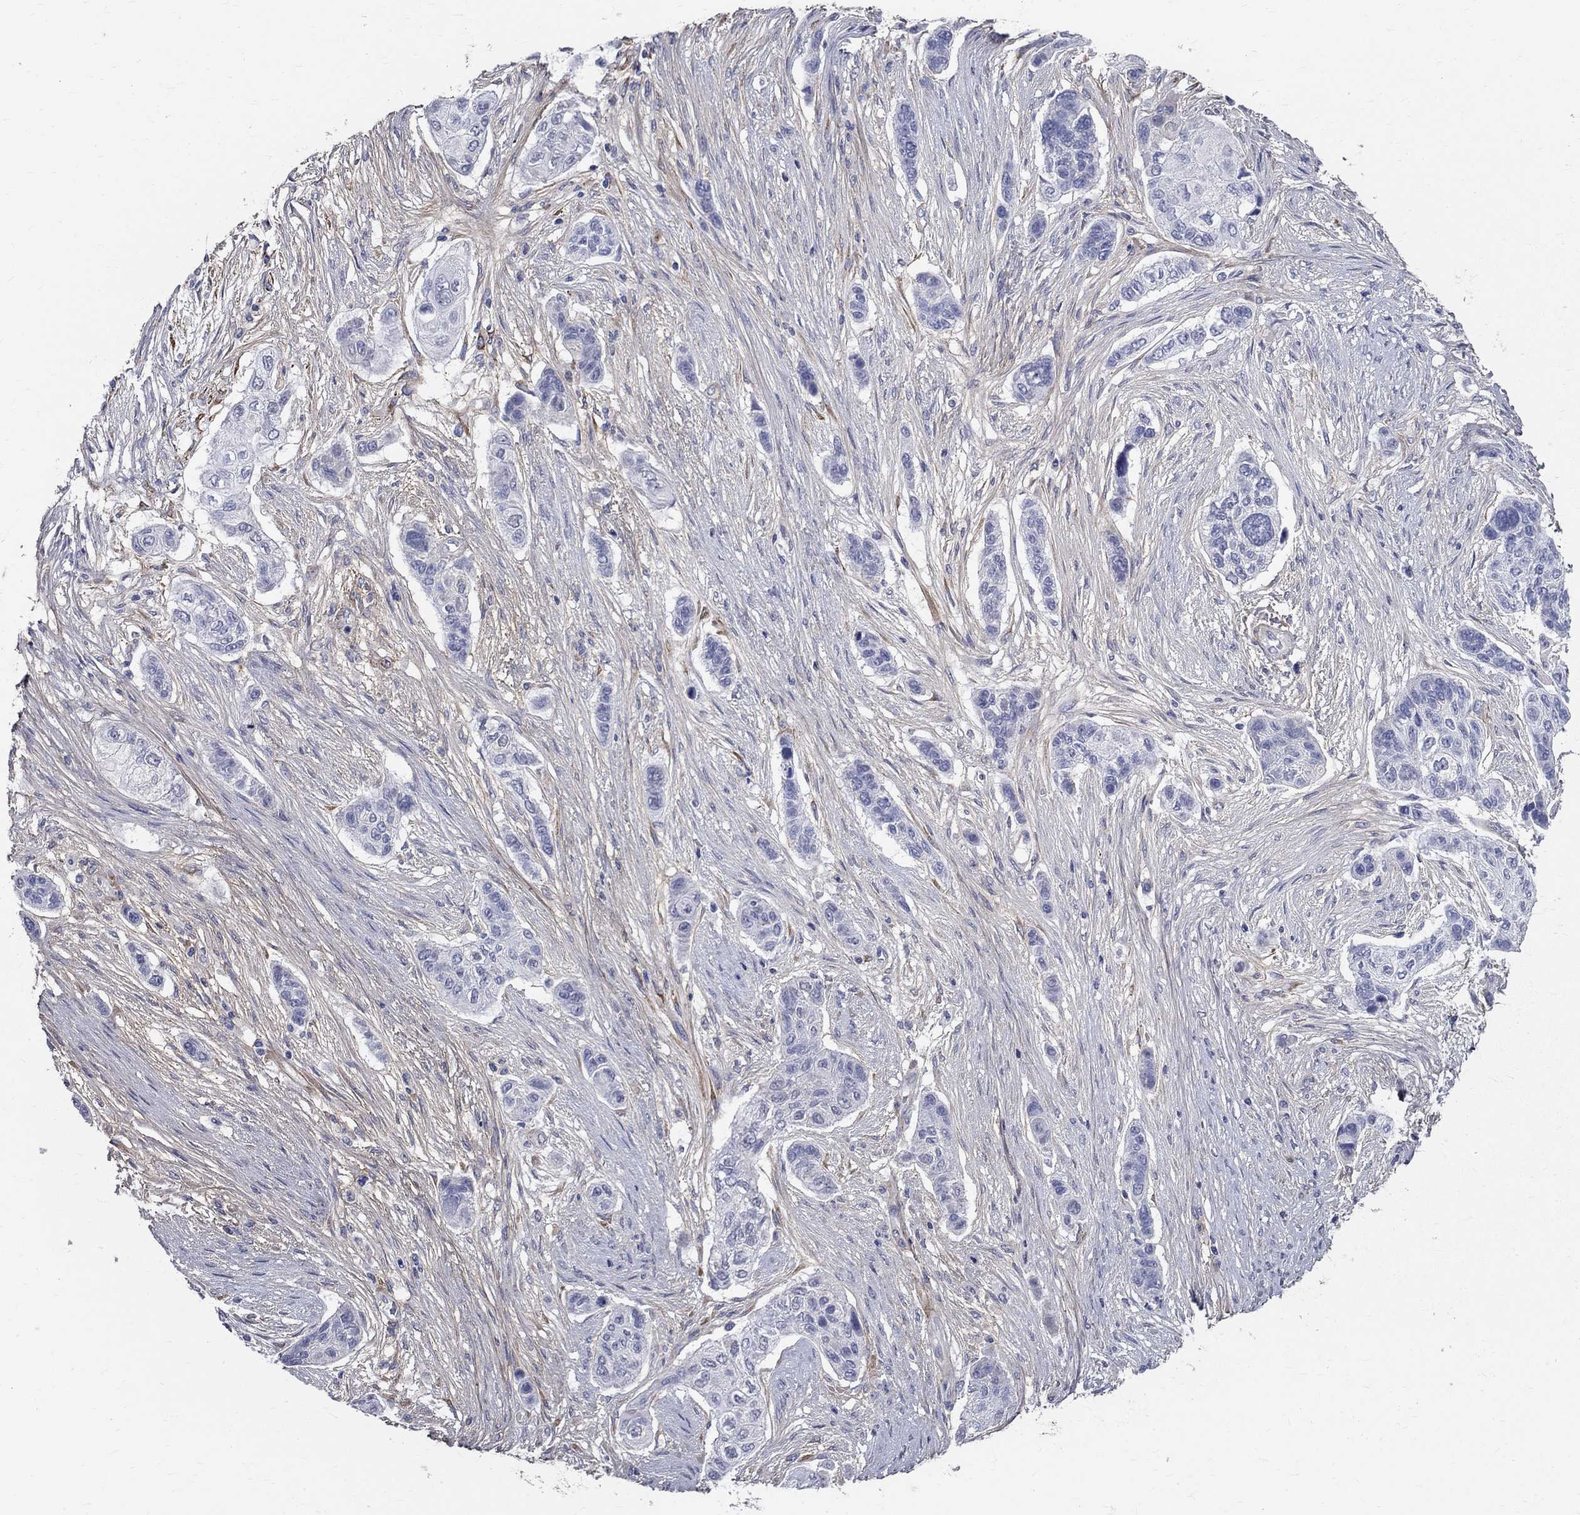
{"staining": {"intensity": "negative", "quantity": "none", "location": "none"}, "tissue": "lung cancer", "cell_type": "Tumor cells", "image_type": "cancer", "snomed": [{"axis": "morphology", "description": "Squamous cell carcinoma, NOS"}, {"axis": "topography", "description": "Lung"}], "caption": "Lung squamous cell carcinoma stained for a protein using IHC displays no staining tumor cells.", "gene": "ANXA10", "patient": {"sex": "male", "age": 69}}